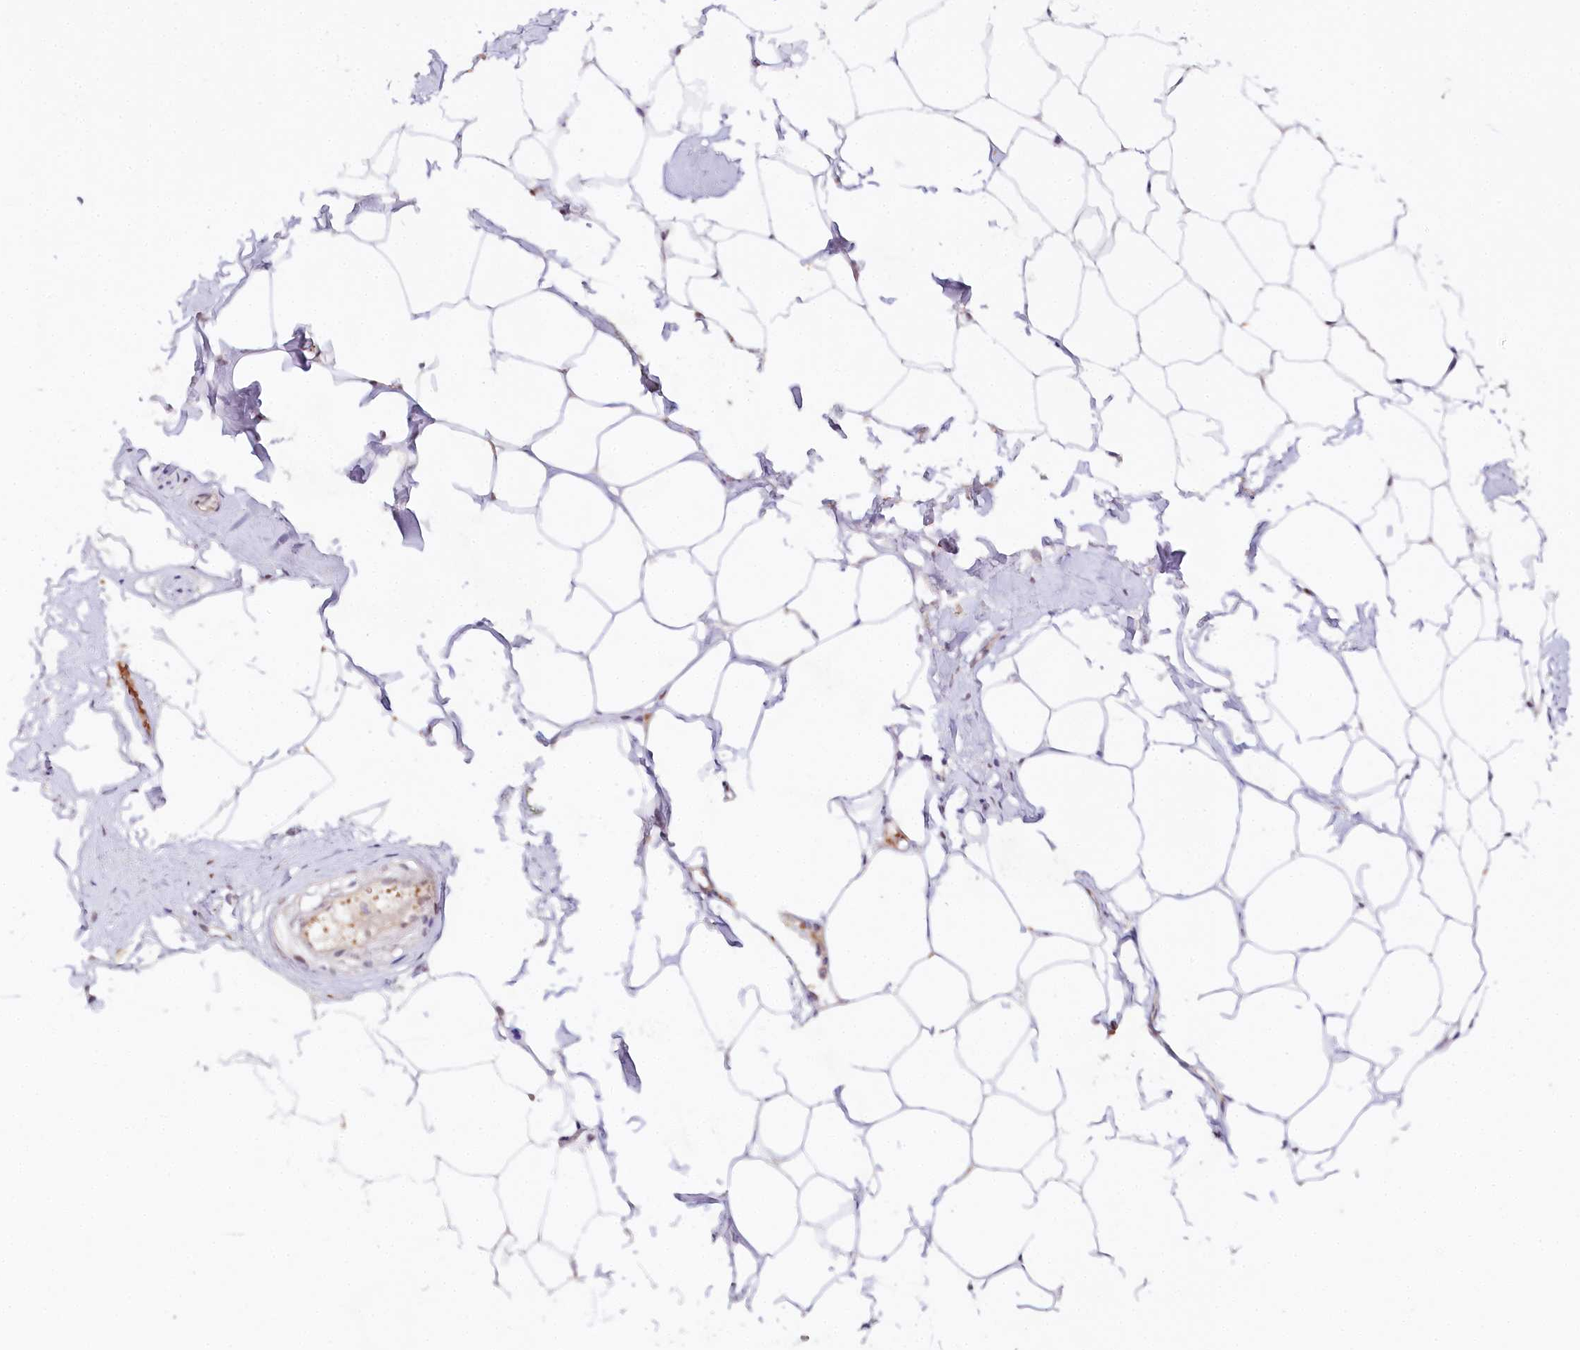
{"staining": {"intensity": "negative", "quantity": "none", "location": "none"}, "tissue": "adipose tissue", "cell_type": "Adipocytes", "image_type": "normal", "snomed": [{"axis": "morphology", "description": "Normal tissue, NOS"}, {"axis": "morphology", "description": "Adenocarcinoma, Low grade"}, {"axis": "topography", "description": "Prostate"}, {"axis": "topography", "description": "Peripheral nerve tissue"}], "caption": "The immunohistochemistry (IHC) image has no significant positivity in adipocytes of adipose tissue. (DAB immunohistochemistry with hematoxylin counter stain).", "gene": "CCDC65", "patient": {"sex": "male", "age": 63}}